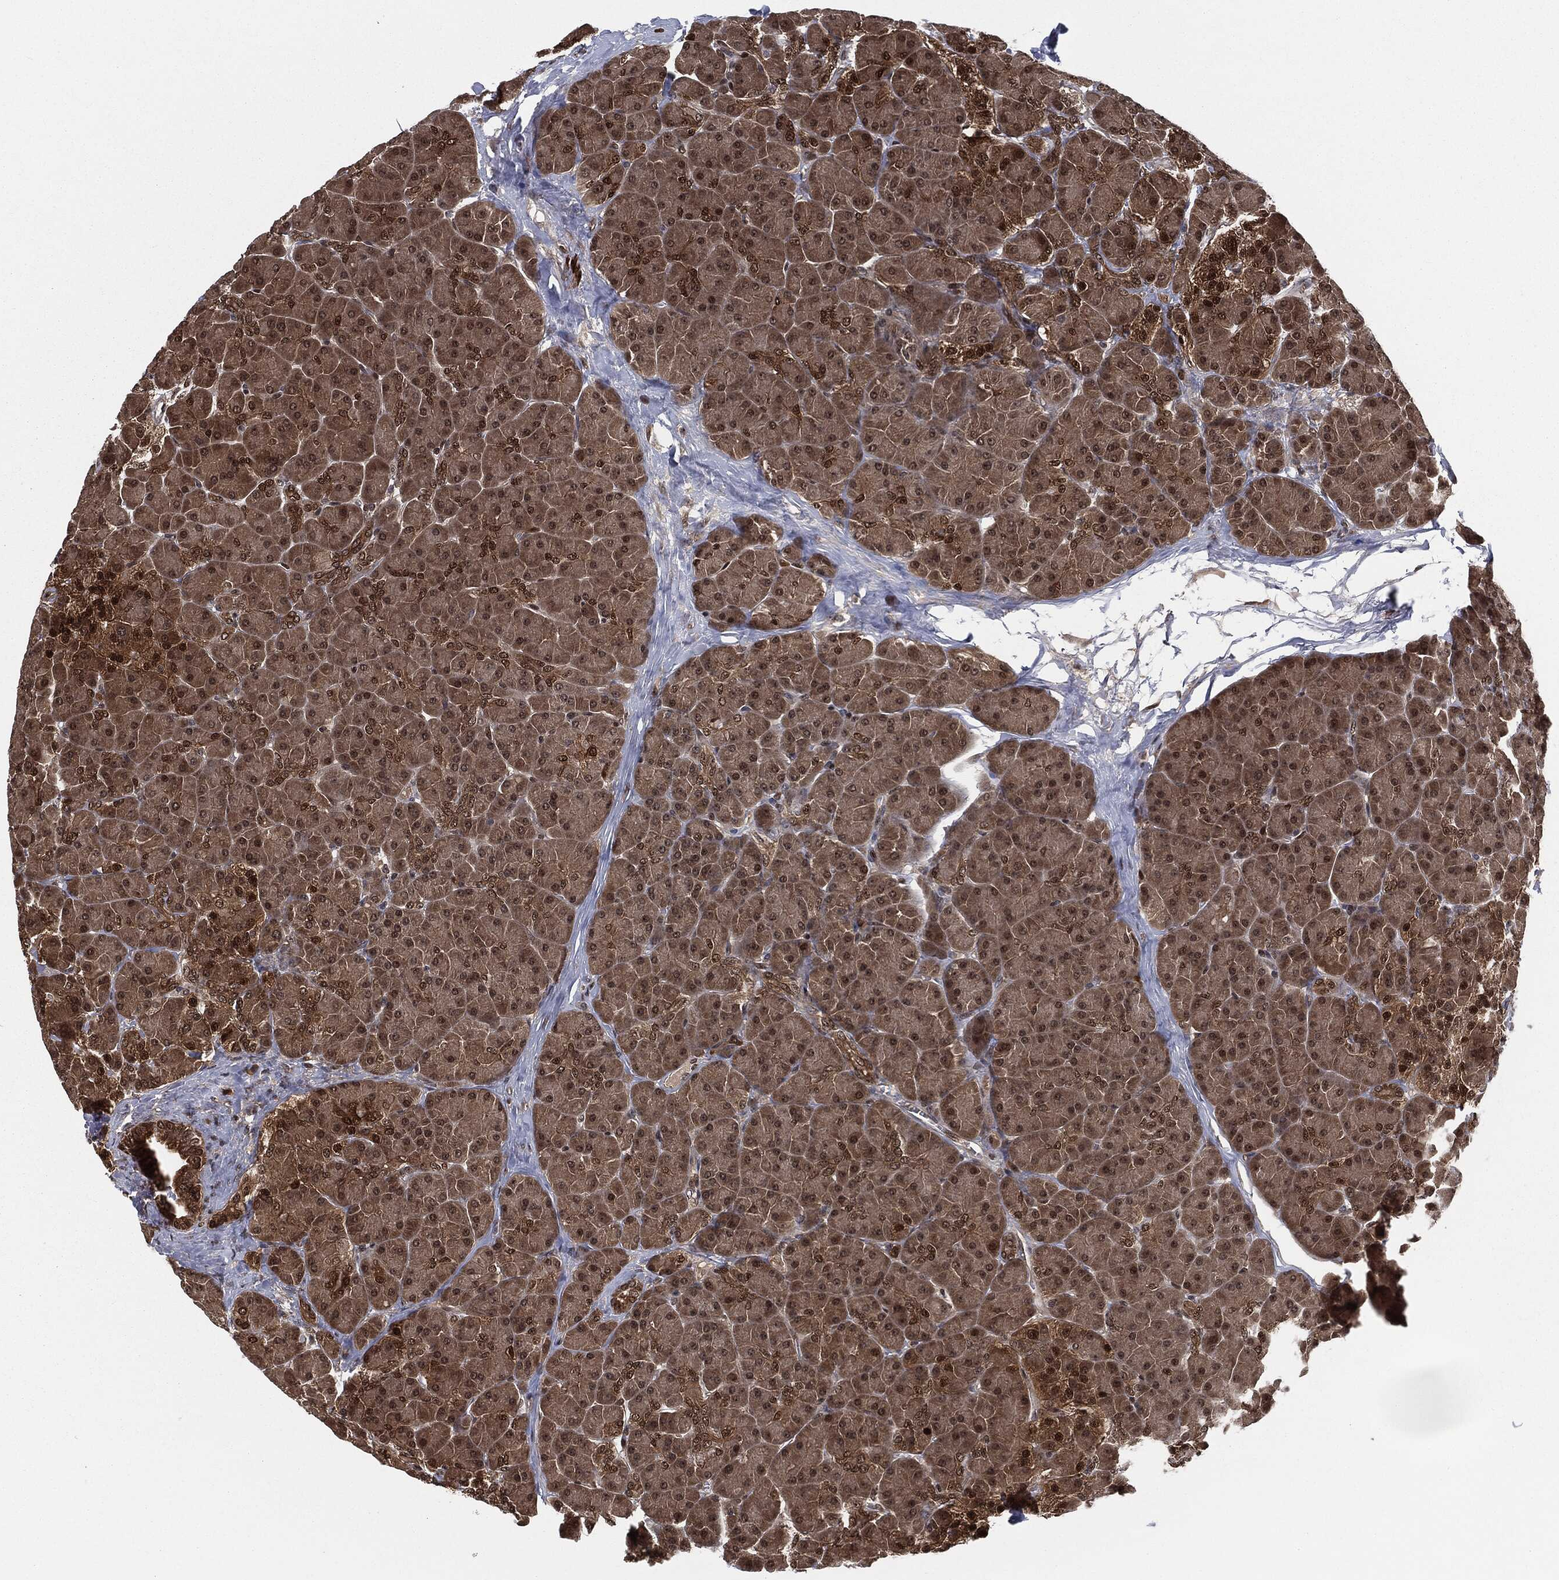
{"staining": {"intensity": "moderate", "quantity": "<25%", "location": "cytoplasmic/membranous"}, "tissue": "pancreas", "cell_type": "Exocrine glandular cells", "image_type": "normal", "snomed": [{"axis": "morphology", "description": "Normal tissue, NOS"}, {"axis": "topography", "description": "Pancreas"}], "caption": "Moderate cytoplasmic/membranous expression is appreciated in approximately <25% of exocrine glandular cells in normal pancreas. (DAB = brown stain, brightfield microscopy at high magnification).", "gene": "CAPRIN2", "patient": {"sex": "female", "age": 44}}